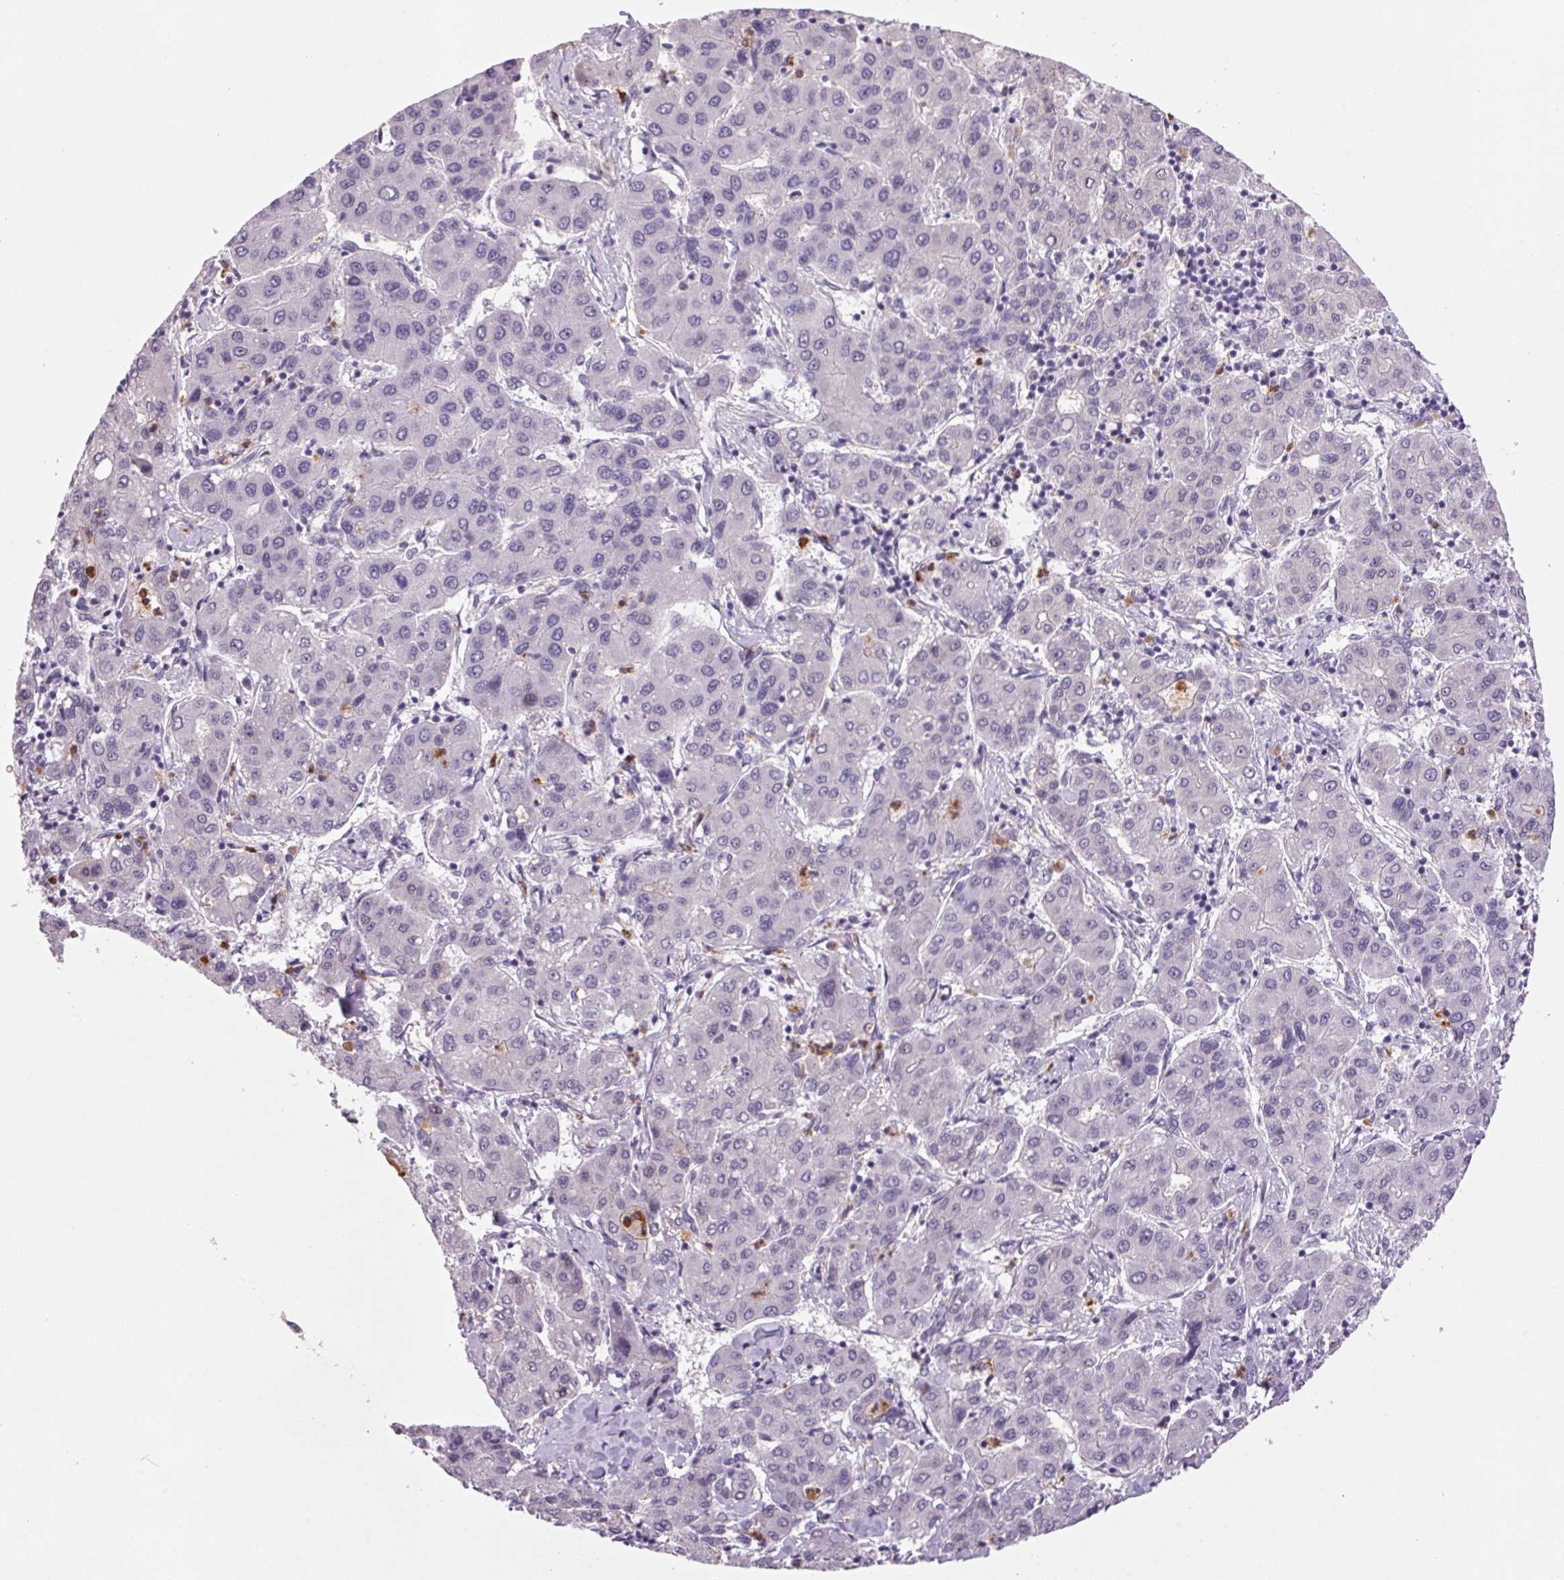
{"staining": {"intensity": "negative", "quantity": "none", "location": "none"}, "tissue": "liver cancer", "cell_type": "Tumor cells", "image_type": "cancer", "snomed": [{"axis": "morphology", "description": "Carcinoma, Hepatocellular, NOS"}, {"axis": "topography", "description": "Liver"}], "caption": "The image reveals no significant positivity in tumor cells of liver cancer (hepatocellular carcinoma). (DAB immunohistochemistry (IHC) visualized using brightfield microscopy, high magnification).", "gene": "TRDN", "patient": {"sex": "male", "age": 65}}